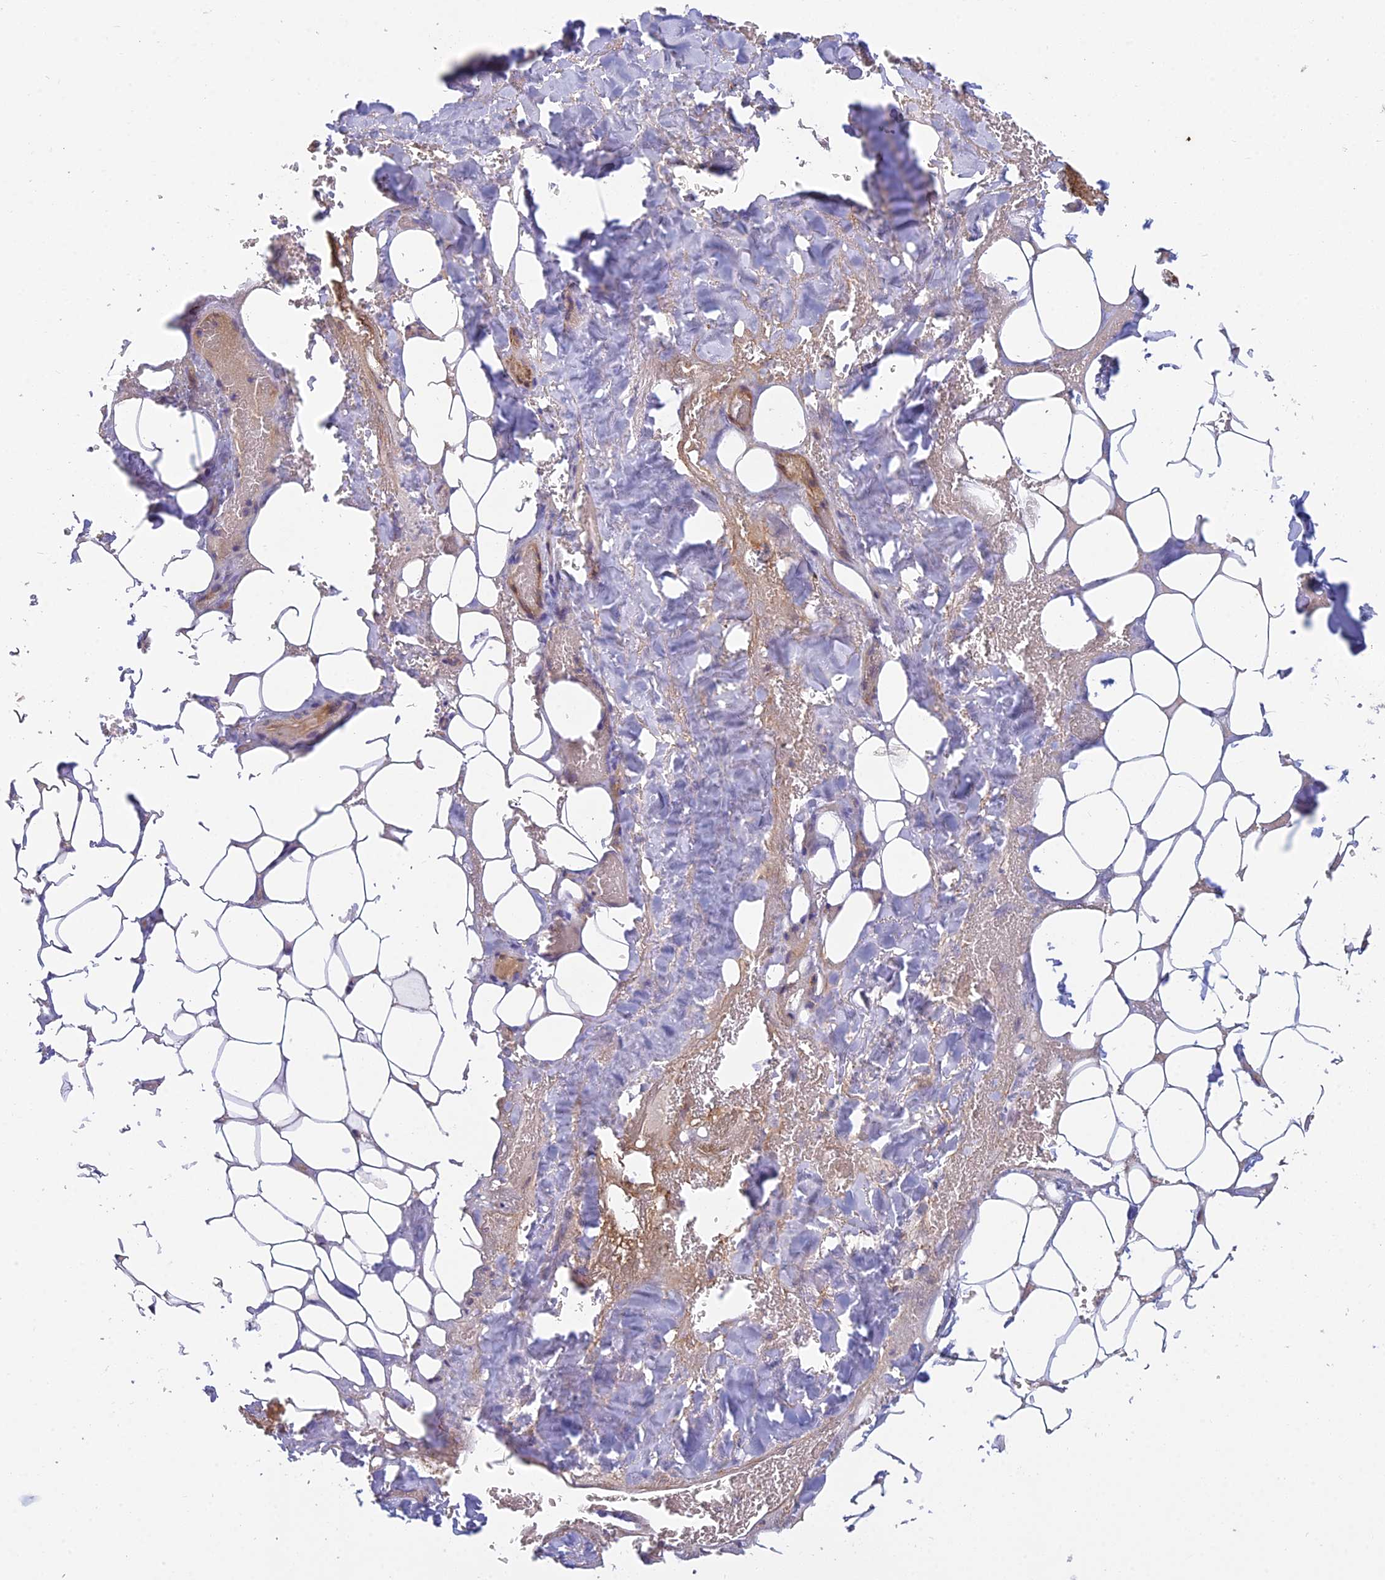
{"staining": {"intensity": "negative", "quantity": "none", "location": "none"}, "tissue": "adipose tissue", "cell_type": "Adipocytes", "image_type": "normal", "snomed": [{"axis": "morphology", "description": "Normal tissue, NOS"}, {"axis": "topography", "description": "Peripheral nerve tissue"}], "caption": "A high-resolution photomicrograph shows IHC staining of unremarkable adipose tissue, which shows no significant expression in adipocytes.", "gene": "DUS2", "patient": {"sex": "male", "age": 70}}